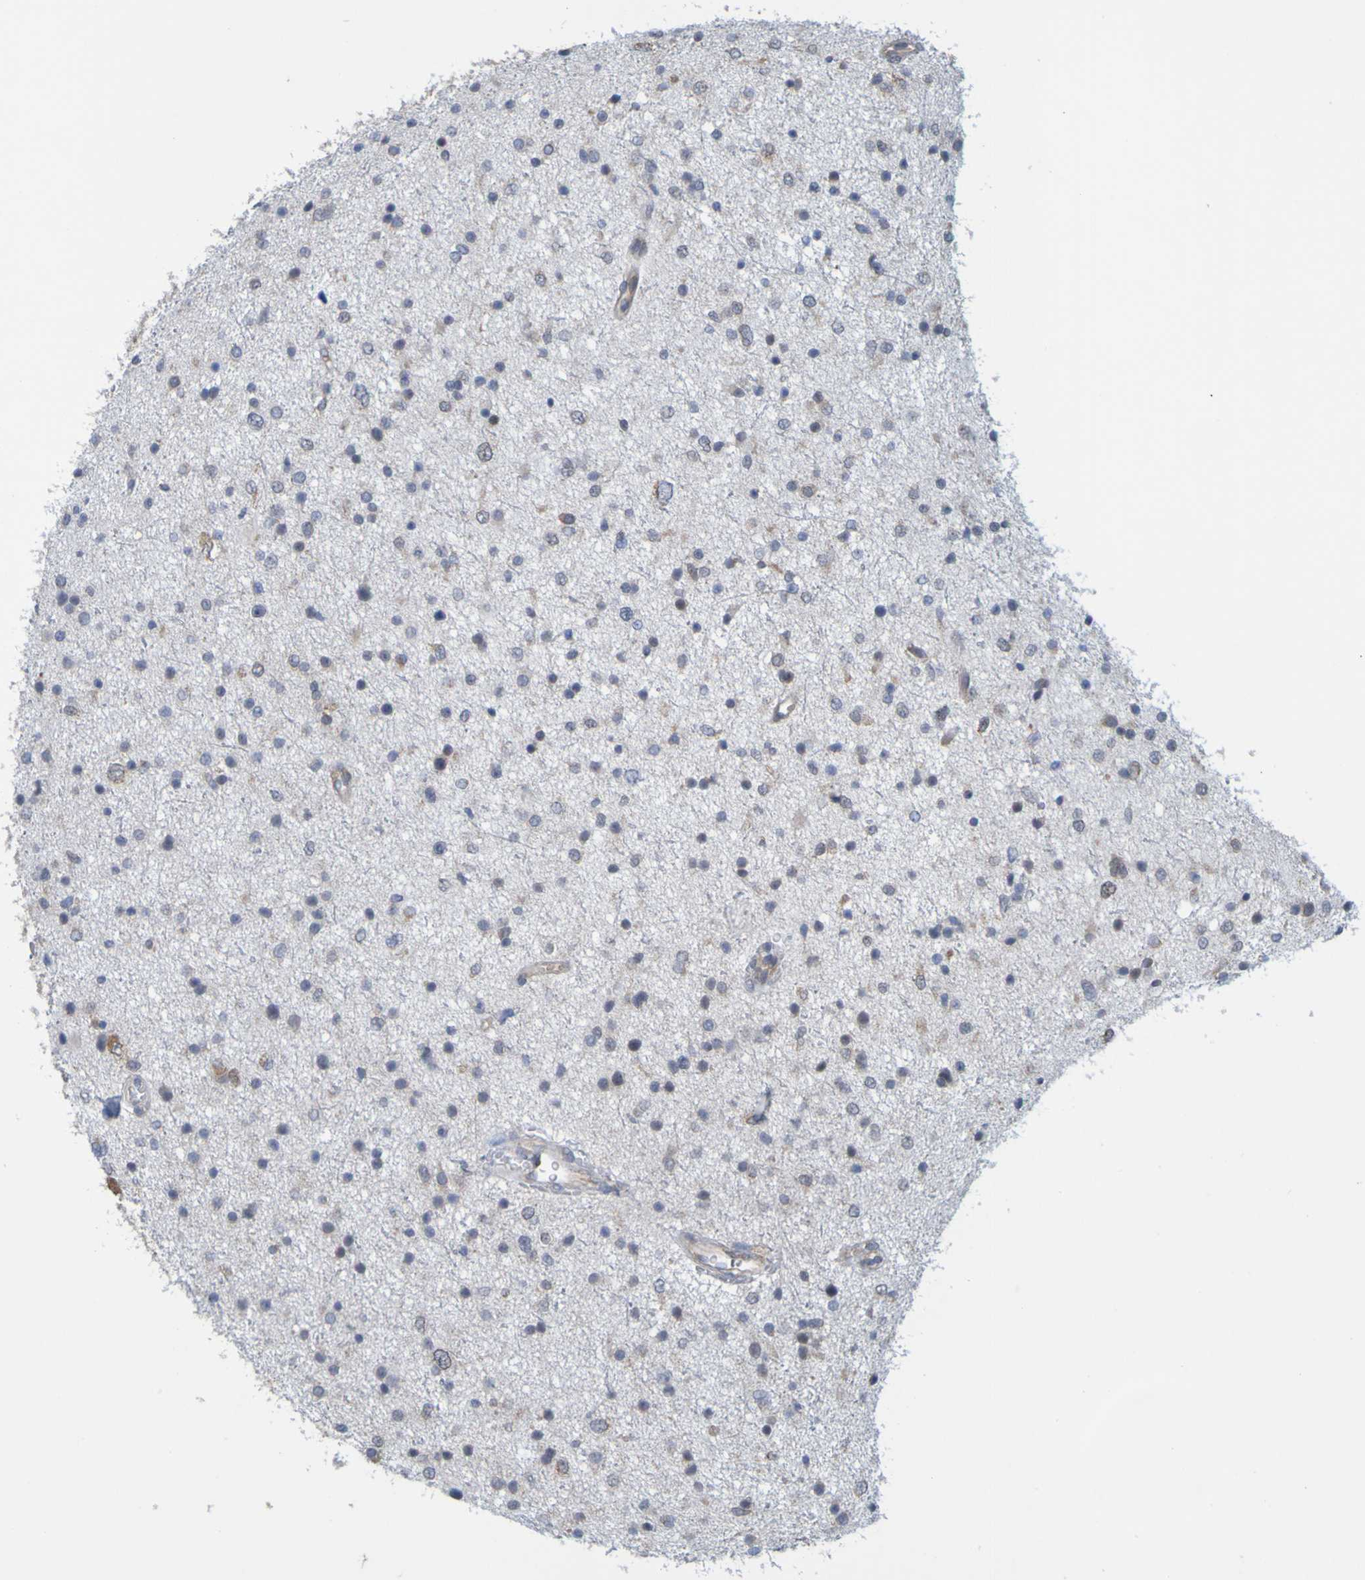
{"staining": {"intensity": "weak", "quantity": "25%-75%", "location": "cytoplasmic/membranous"}, "tissue": "glioma", "cell_type": "Tumor cells", "image_type": "cancer", "snomed": [{"axis": "morphology", "description": "Glioma, malignant, Low grade"}, {"axis": "topography", "description": "Brain"}], "caption": "A brown stain highlights weak cytoplasmic/membranous expression of a protein in human malignant glioma (low-grade) tumor cells. (brown staining indicates protein expression, while blue staining denotes nuclei).", "gene": "MOGS", "patient": {"sex": "female", "age": 37}}